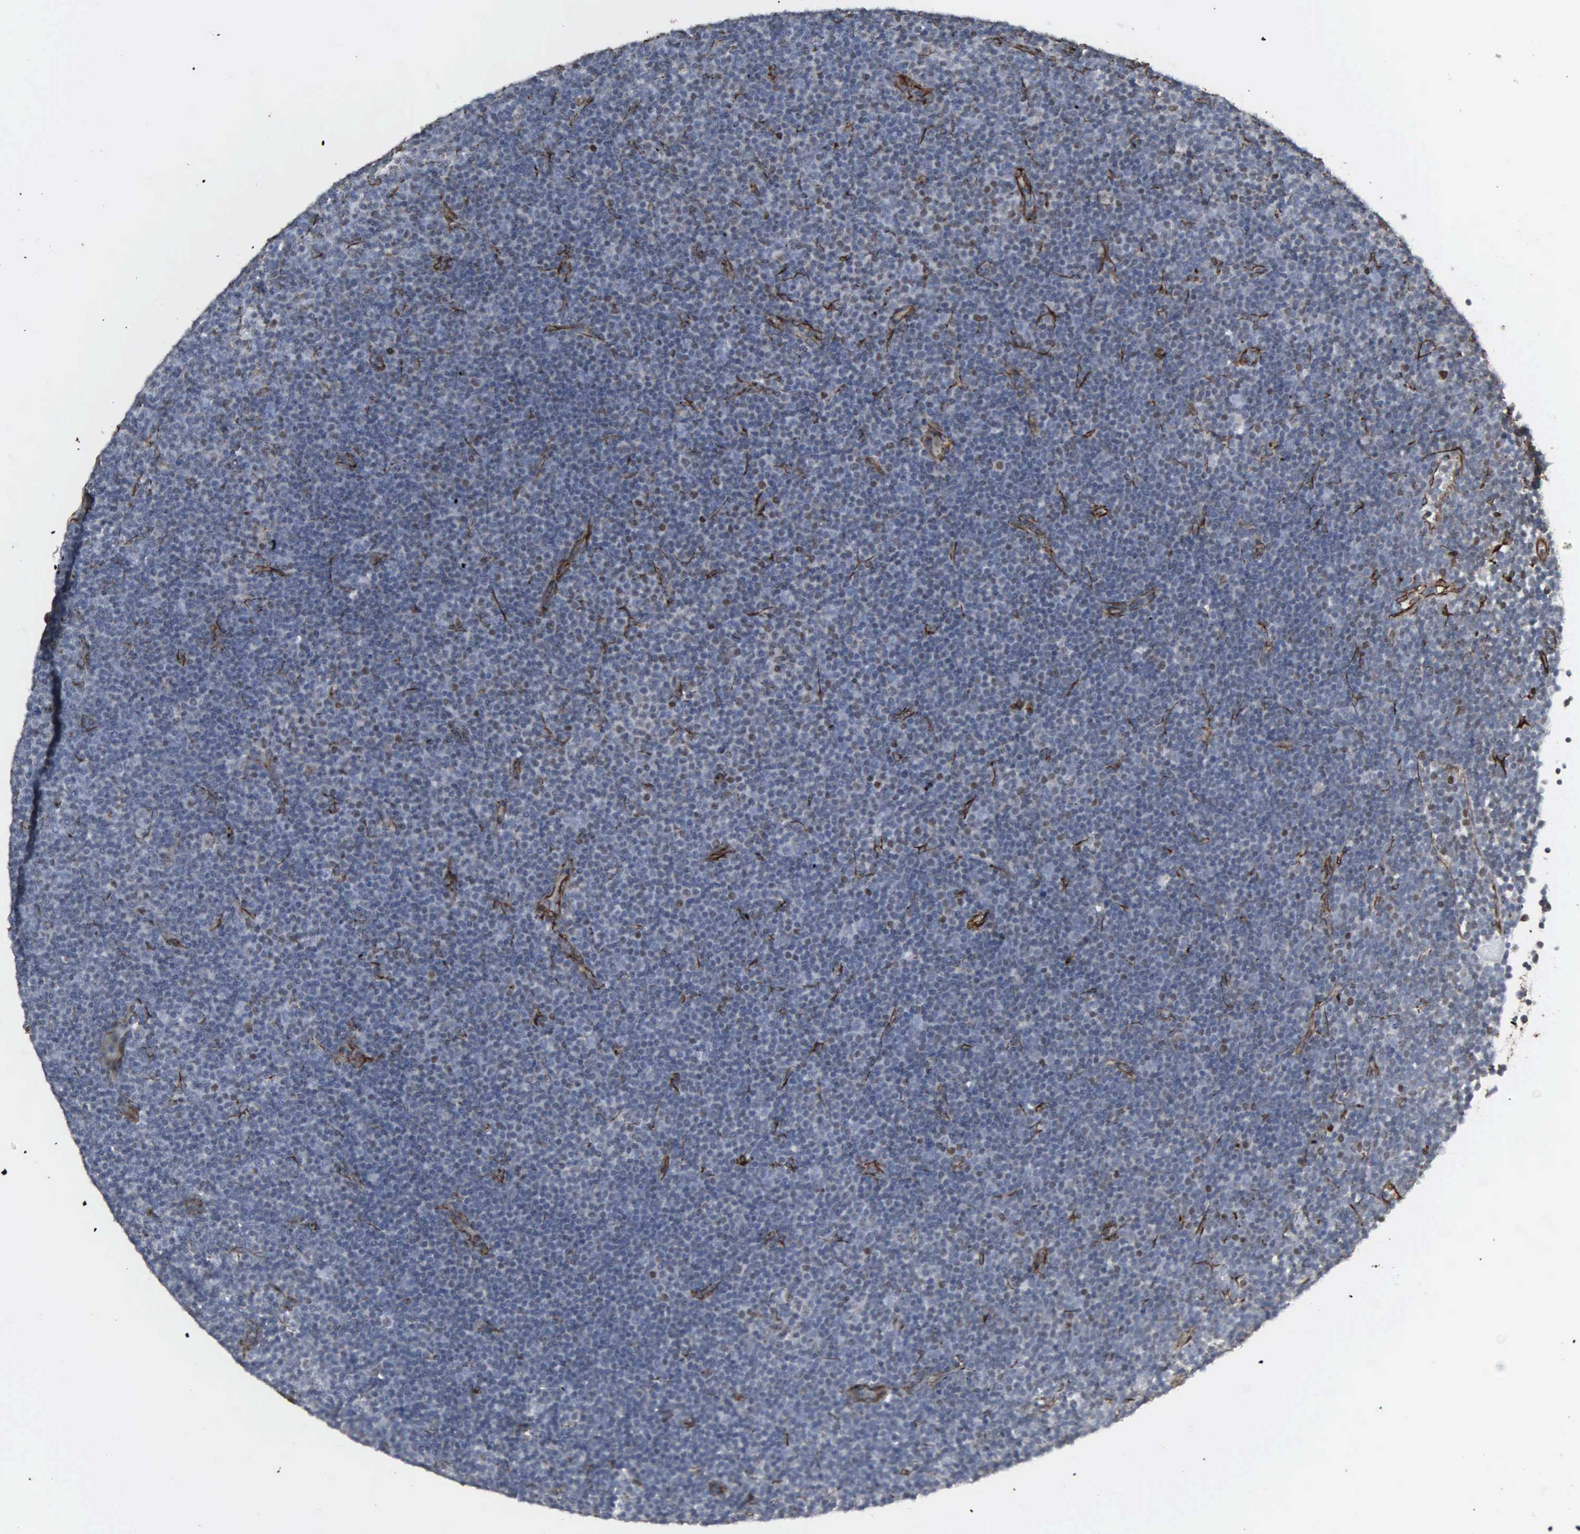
{"staining": {"intensity": "weak", "quantity": "<25%", "location": "nuclear"}, "tissue": "lymphoma", "cell_type": "Tumor cells", "image_type": "cancer", "snomed": [{"axis": "morphology", "description": "Malignant lymphoma, non-Hodgkin's type, Low grade"}, {"axis": "topography", "description": "Lymph node"}], "caption": "The image reveals no staining of tumor cells in lymphoma.", "gene": "CCNE1", "patient": {"sex": "male", "age": 57}}